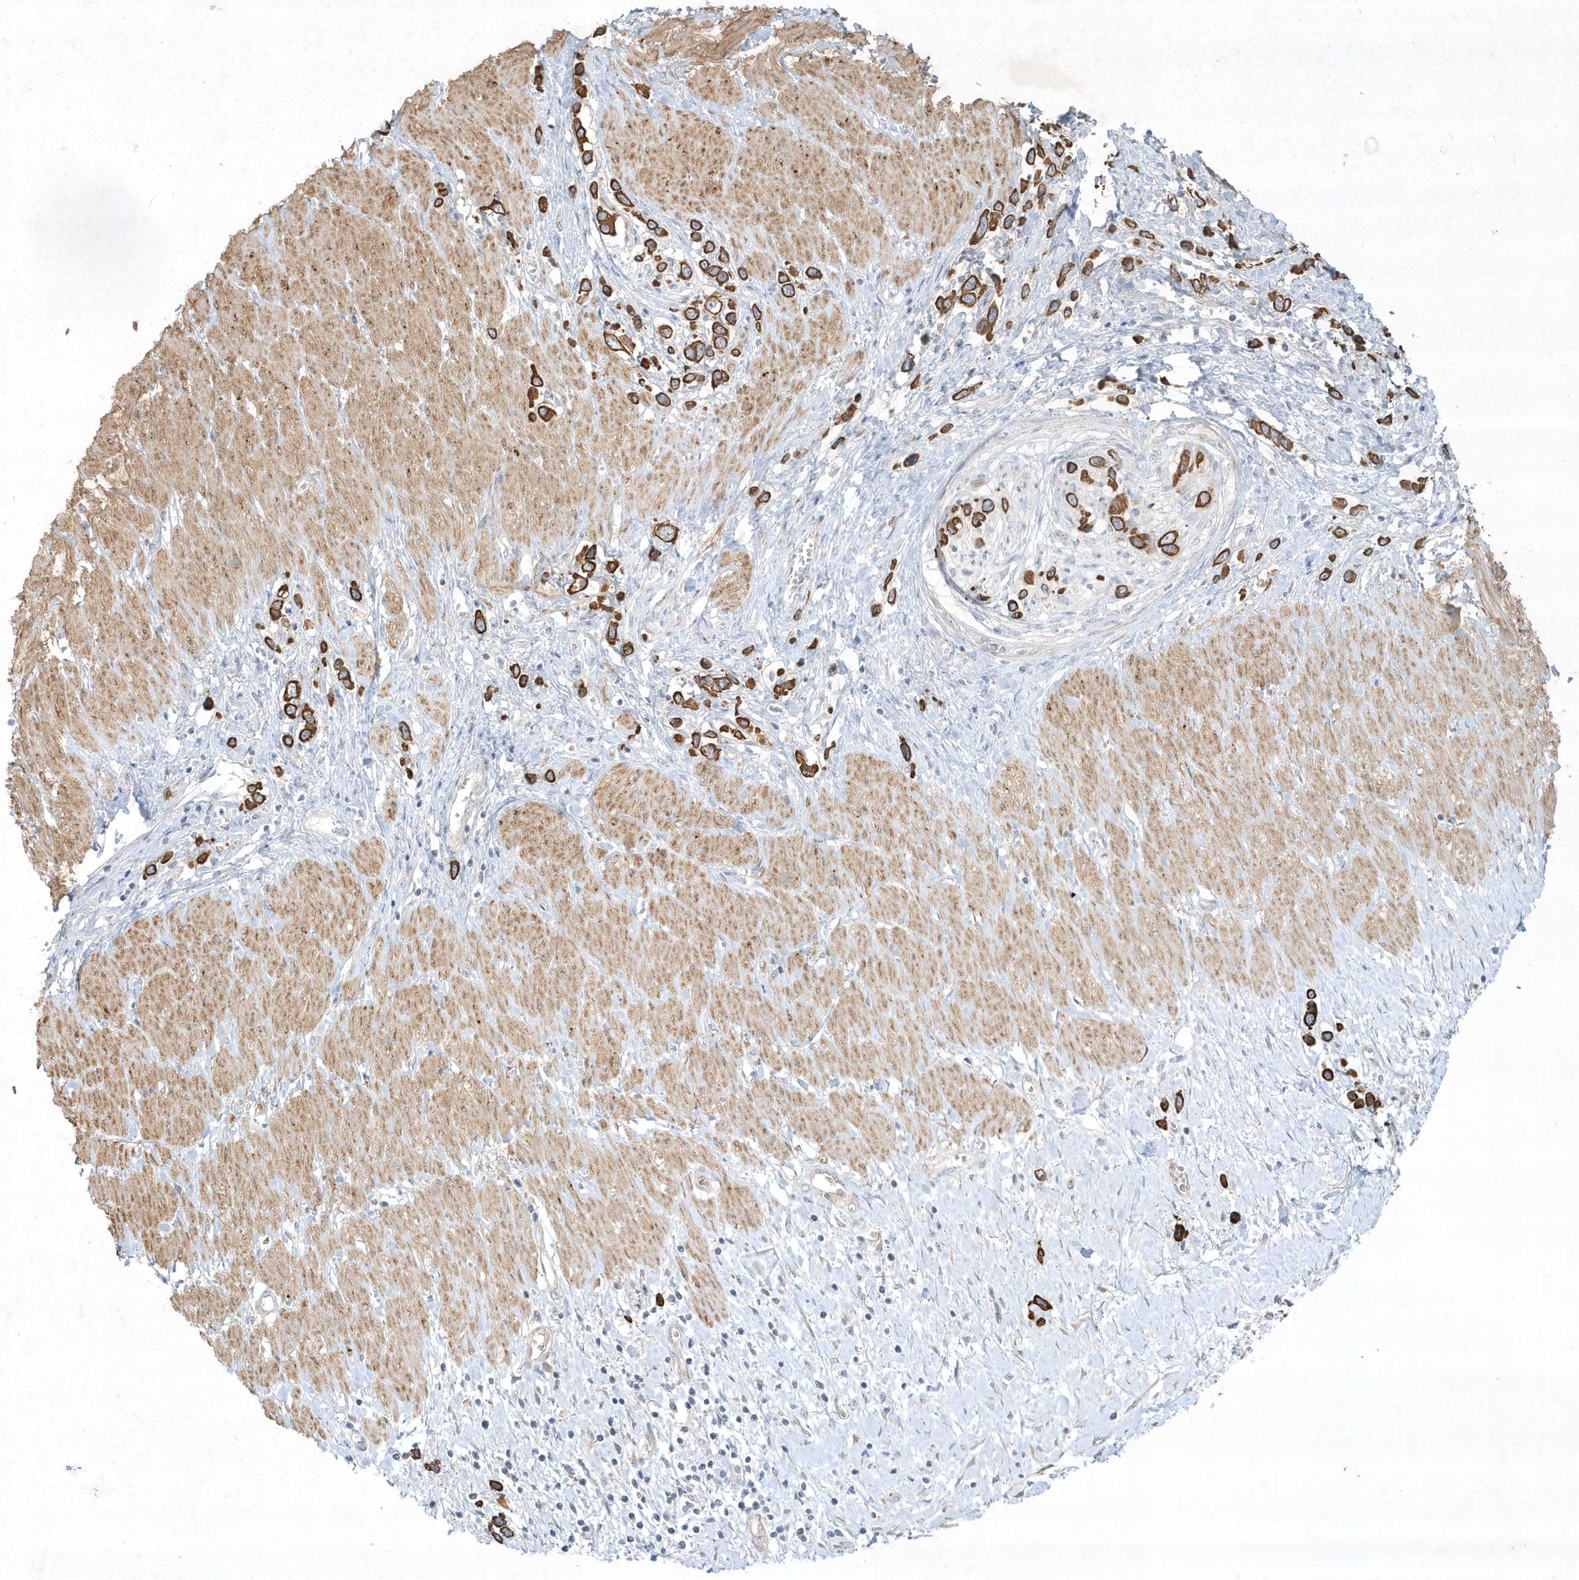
{"staining": {"intensity": "strong", "quantity": ">75%", "location": "cytoplasmic/membranous"}, "tissue": "stomach cancer", "cell_type": "Tumor cells", "image_type": "cancer", "snomed": [{"axis": "morphology", "description": "Normal tissue, NOS"}, {"axis": "morphology", "description": "Adenocarcinoma, NOS"}, {"axis": "topography", "description": "Stomach, upper"}, {"axis": "topography", "description": "Stomach"}], "caption": "Human adenocarcinoma (stomach) stained for a protein (brown) shows strong cytoplasmic/membranous positive positivity in about >75% of tumor cells.", "gene": "LARS1", "patient": {"sex": "female", "age": 65}}